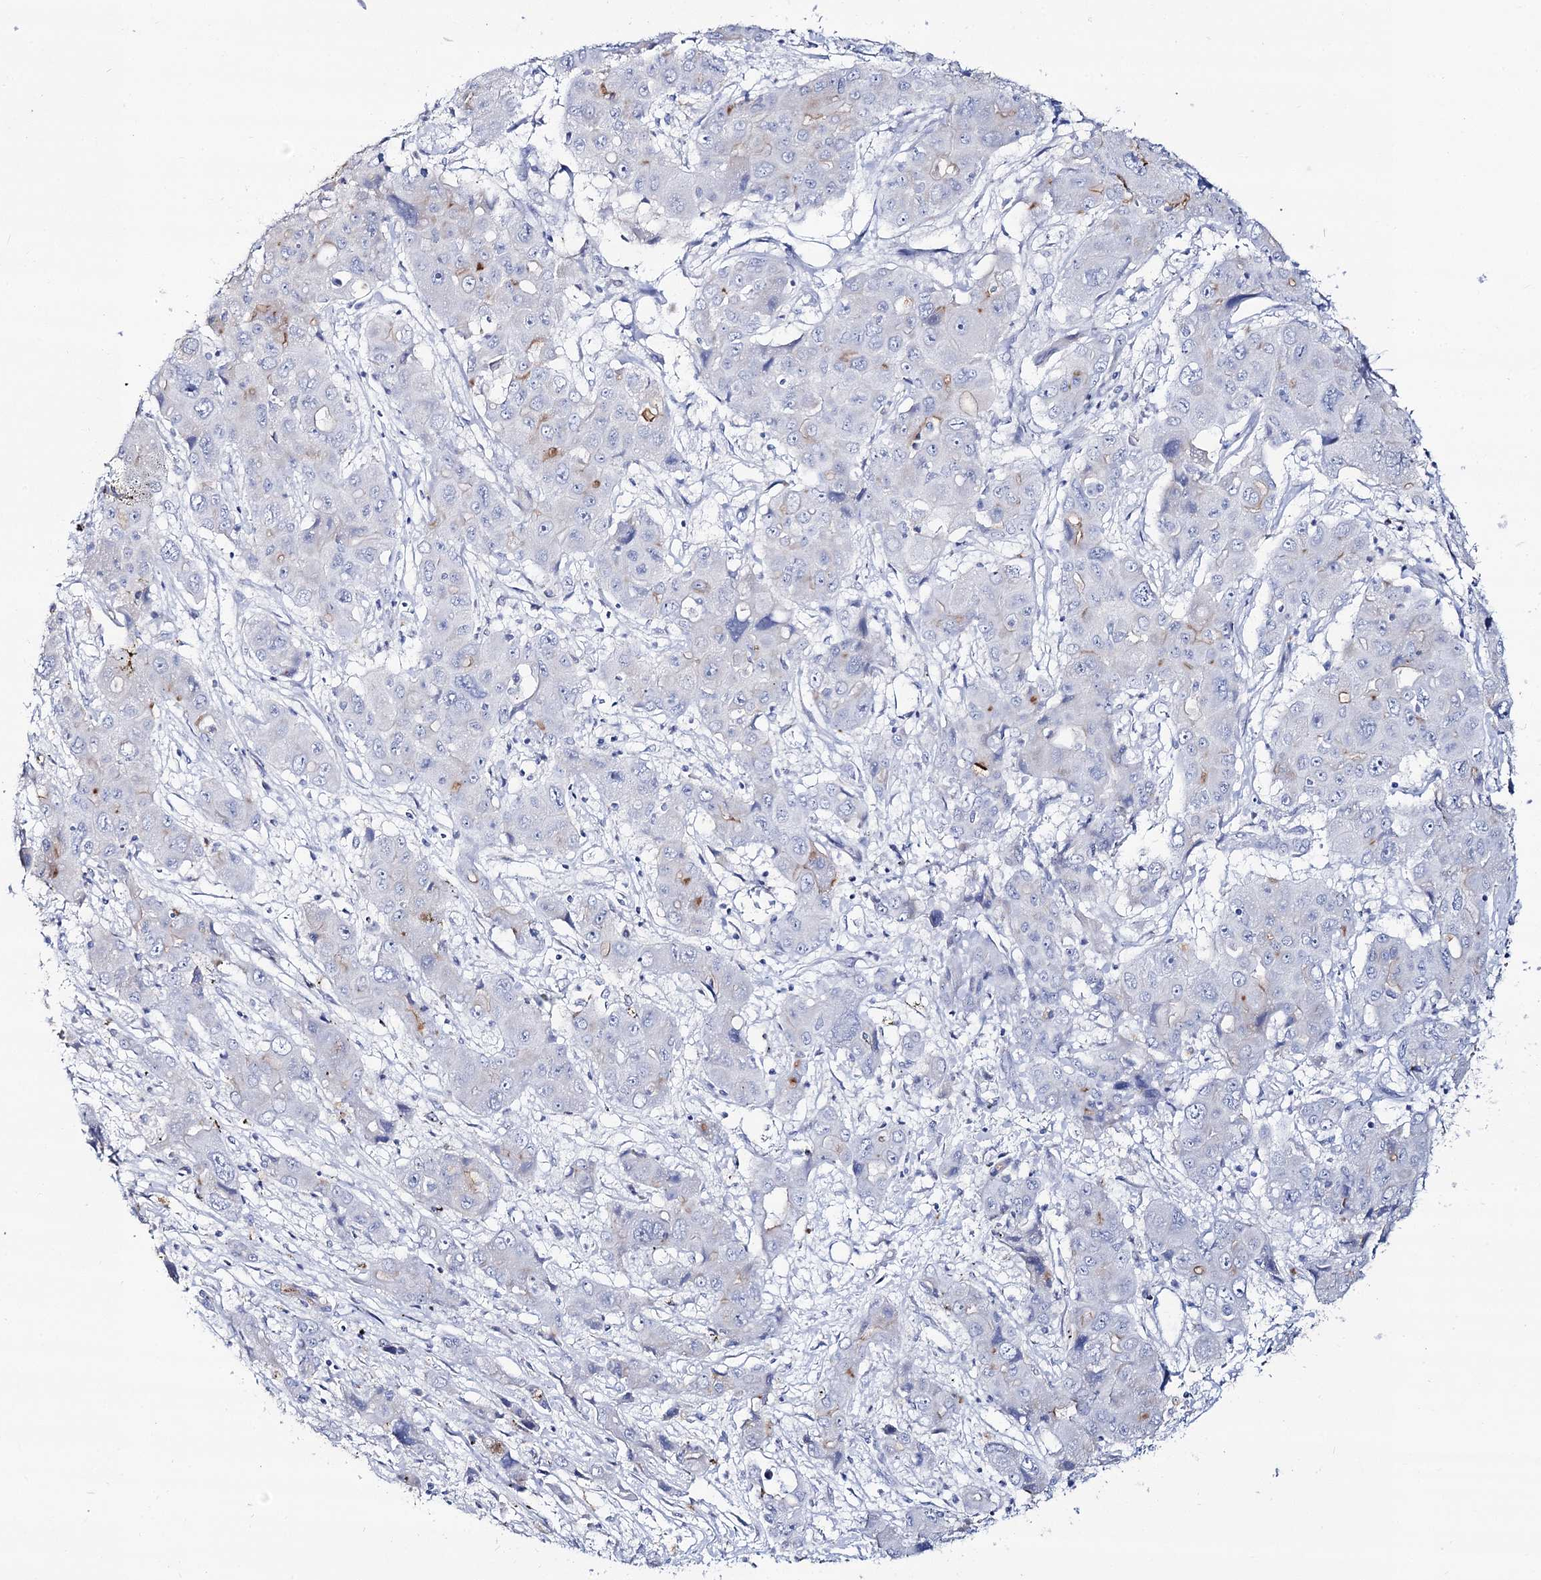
{"staining": {"intensity": "negative", "quantity": "none", "location": "none"}, "tissue": "liver cancer", "cell_type": "Tumor cells", "image_type": "cancer", "snomed": [{"axis": "morphology", "description": "Cholangiocarcinoma"}, {"axis": "topography", "description": "Liver"}], "caption": "Human liver cancer stained for a protein using immunohistochemistry reveals no staining in tumor cells.", "gene": "SLC3A1", "patient": {"sex": "male", "age": 67}}